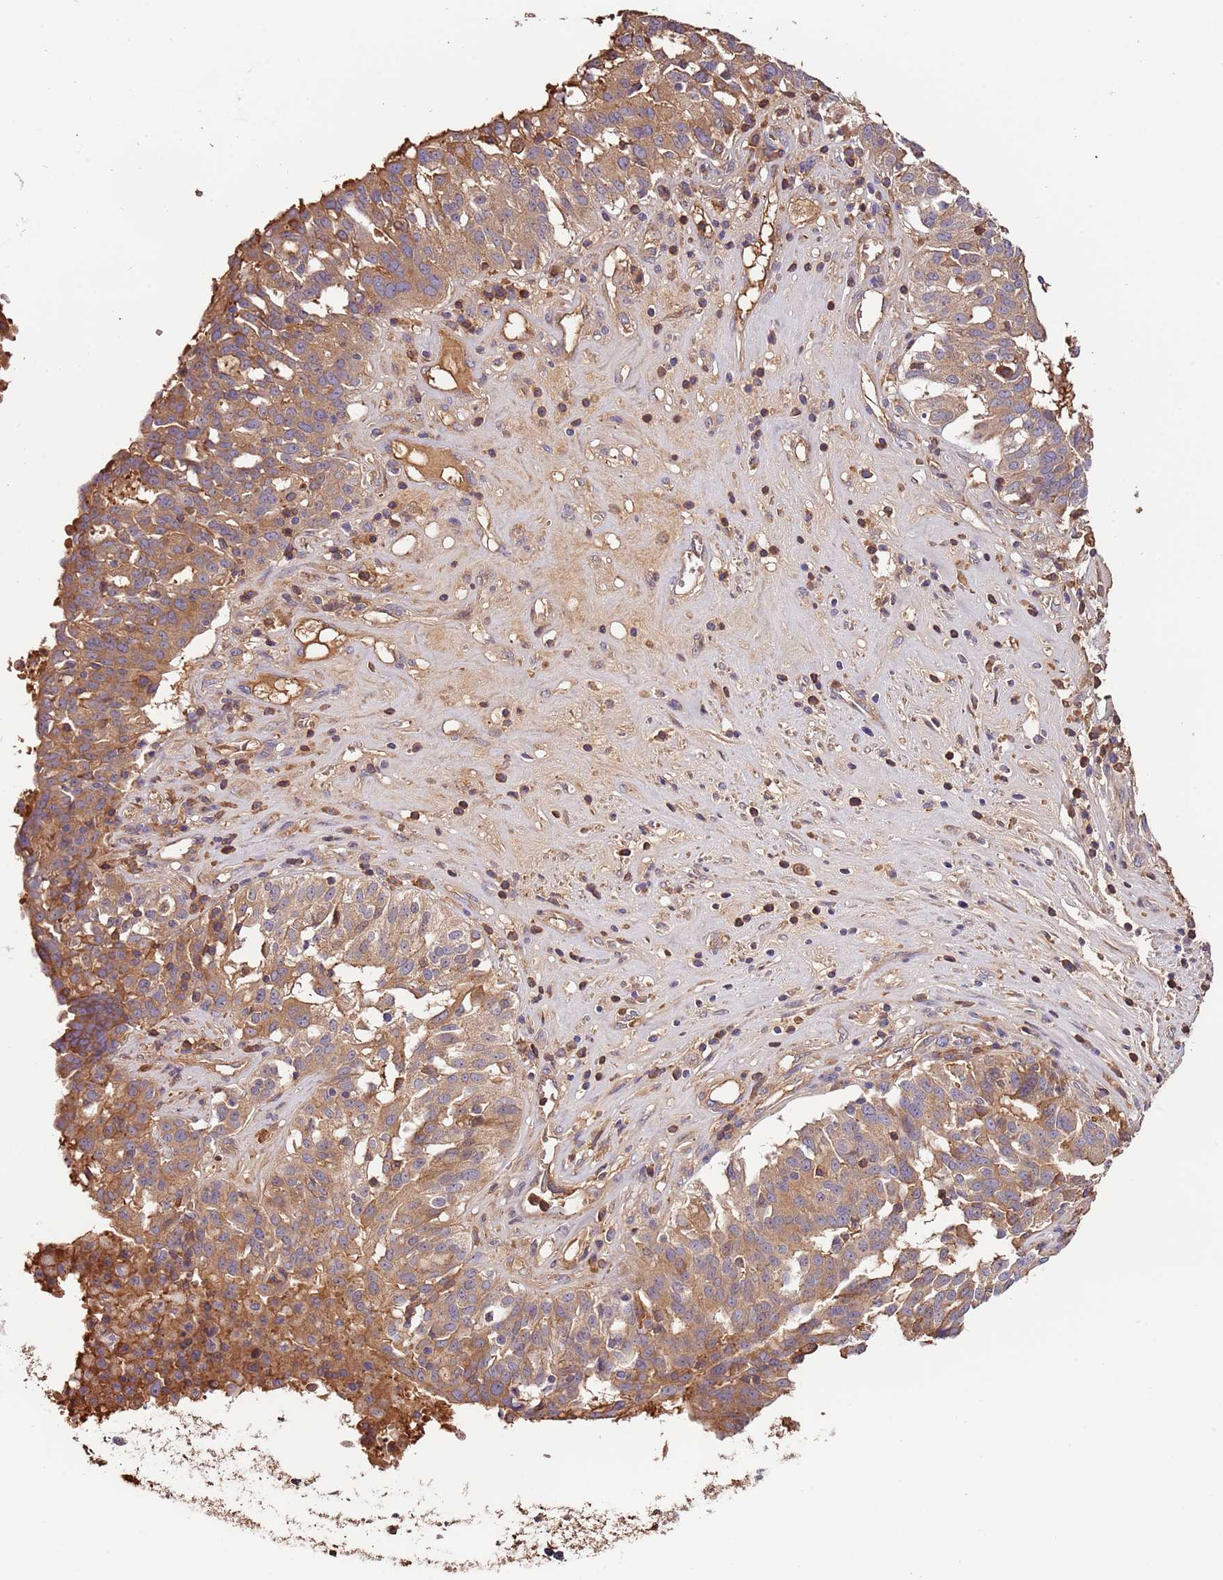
{"staining": {"intensity": "moderate", "quantity": ">75%", "location": "cytoplasmic/membranous"}, "tissue": "ovarian cancer", "cell_type": "Tumor cells", "image_type": "cancer", "snomed": [{"axis": "morphology", "description": "Cystadenocarcinoma, serous, NOS"}, {"axis": "topography", "description": "Ovary"}], "caption": "Immunohistochemistry (IHC) histopathology image of serous cystadenocarcinoma (ovarian) stained for a protein (brown), which reveals medium levels of moderate cytoplasmic/membranous positivity in about >75% of tumor cells.", "gene": "DENR", "patient": {"sex": "female", "age": 59}}